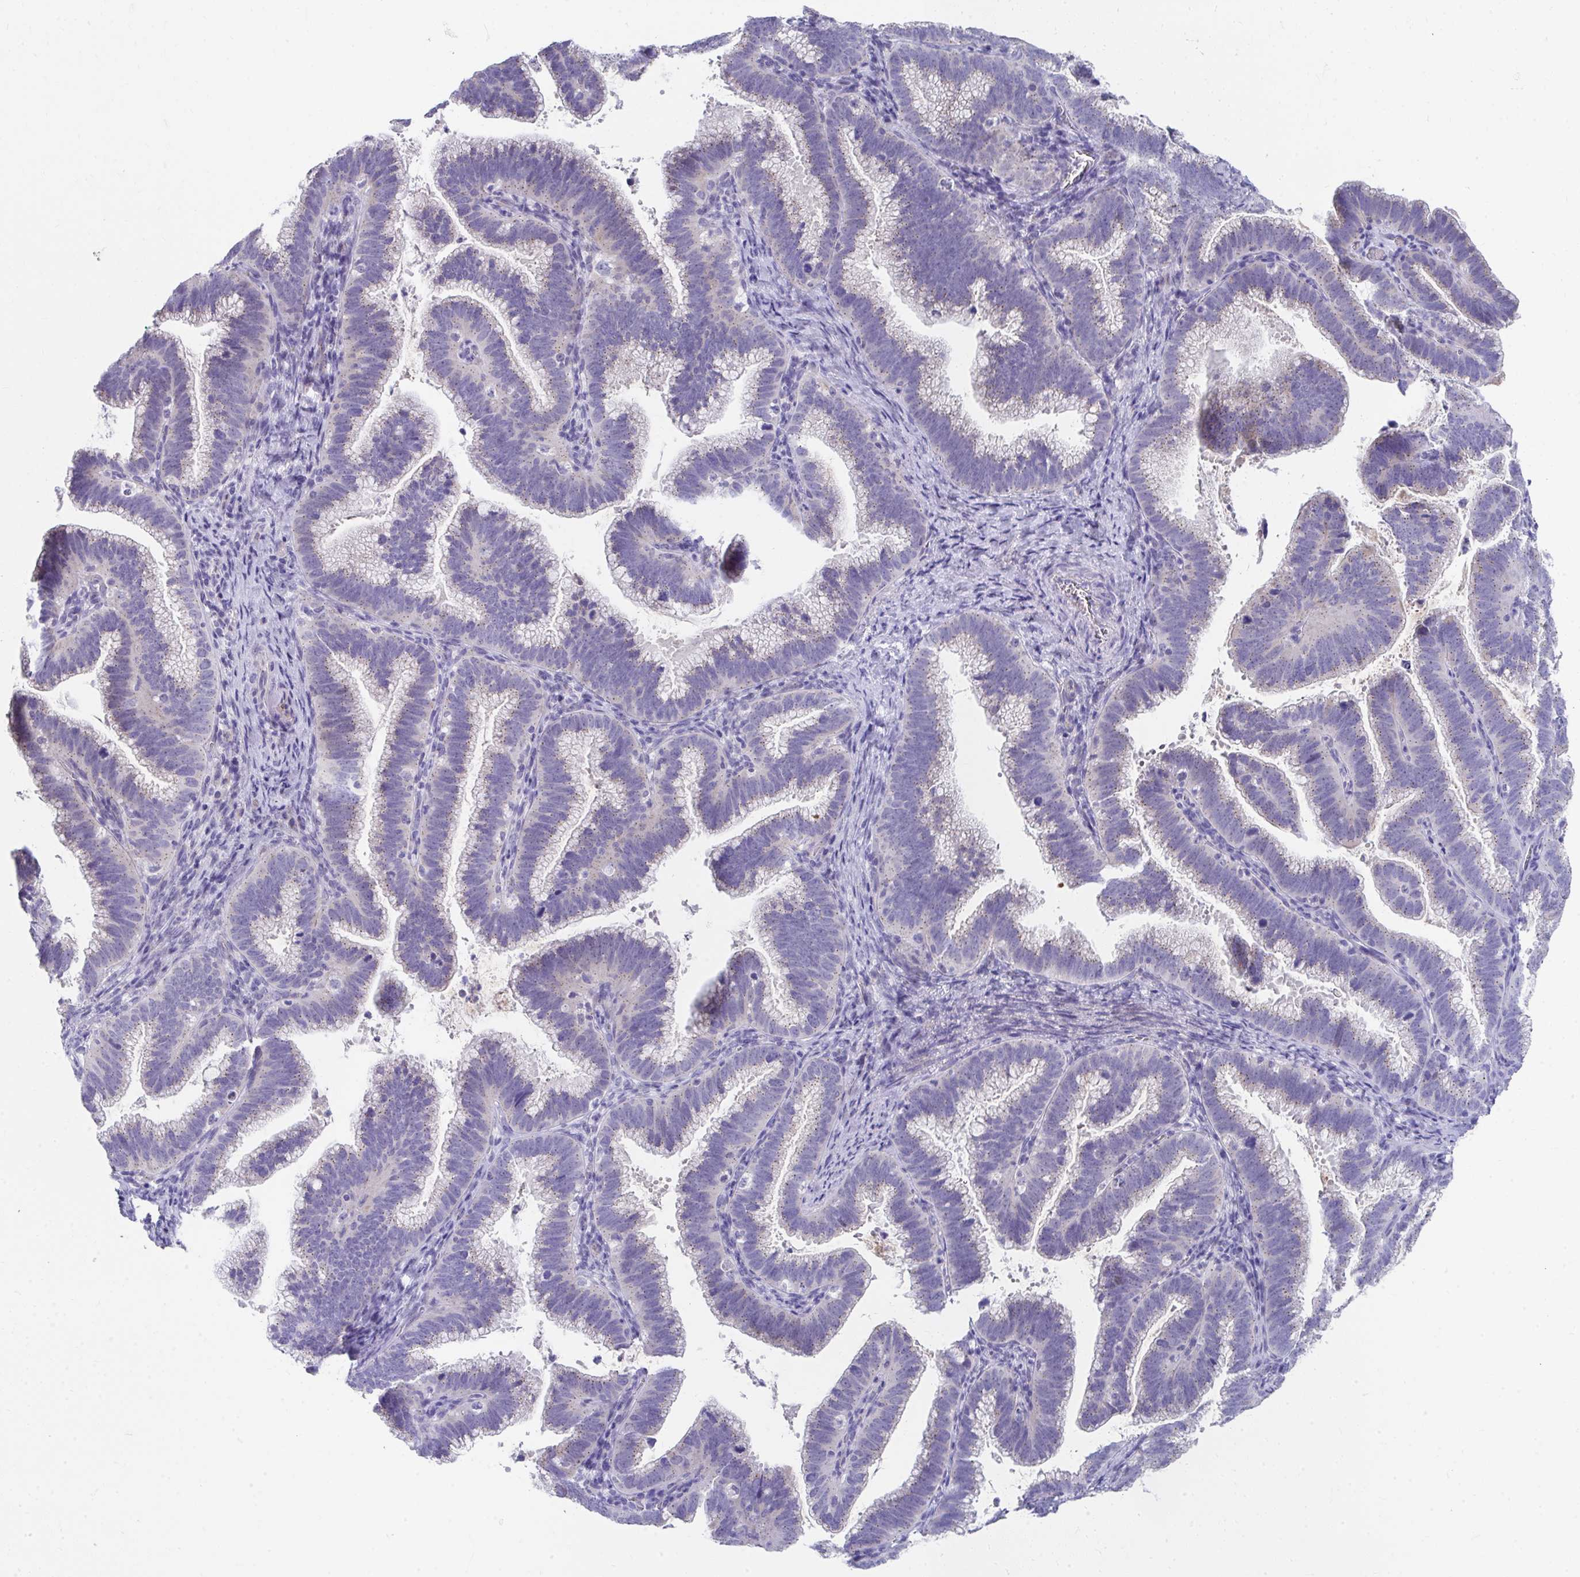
{"staining": {"intensity": "weak", "quantity": "<25%", "location": "cytoplasmic/membranous"}, "tissue": "cervical cancer", "cell_type": "Tumor cells", "image_type": "cancer", "snomed": [{"axis": "morphology", "description": "Adenocarcinoma, NOS"}, {"axis": "topography", "description": "Cervix"}], "caption": "High magnification brightfield microscopy of adenocarcinoma (cervical) stained with DAB (brown) and counterstained with hematoxylin (blue): tumor cells show no significant staining.", "gene": "TMPRSS2", "patient": {"sex": "female", "age": 61}}